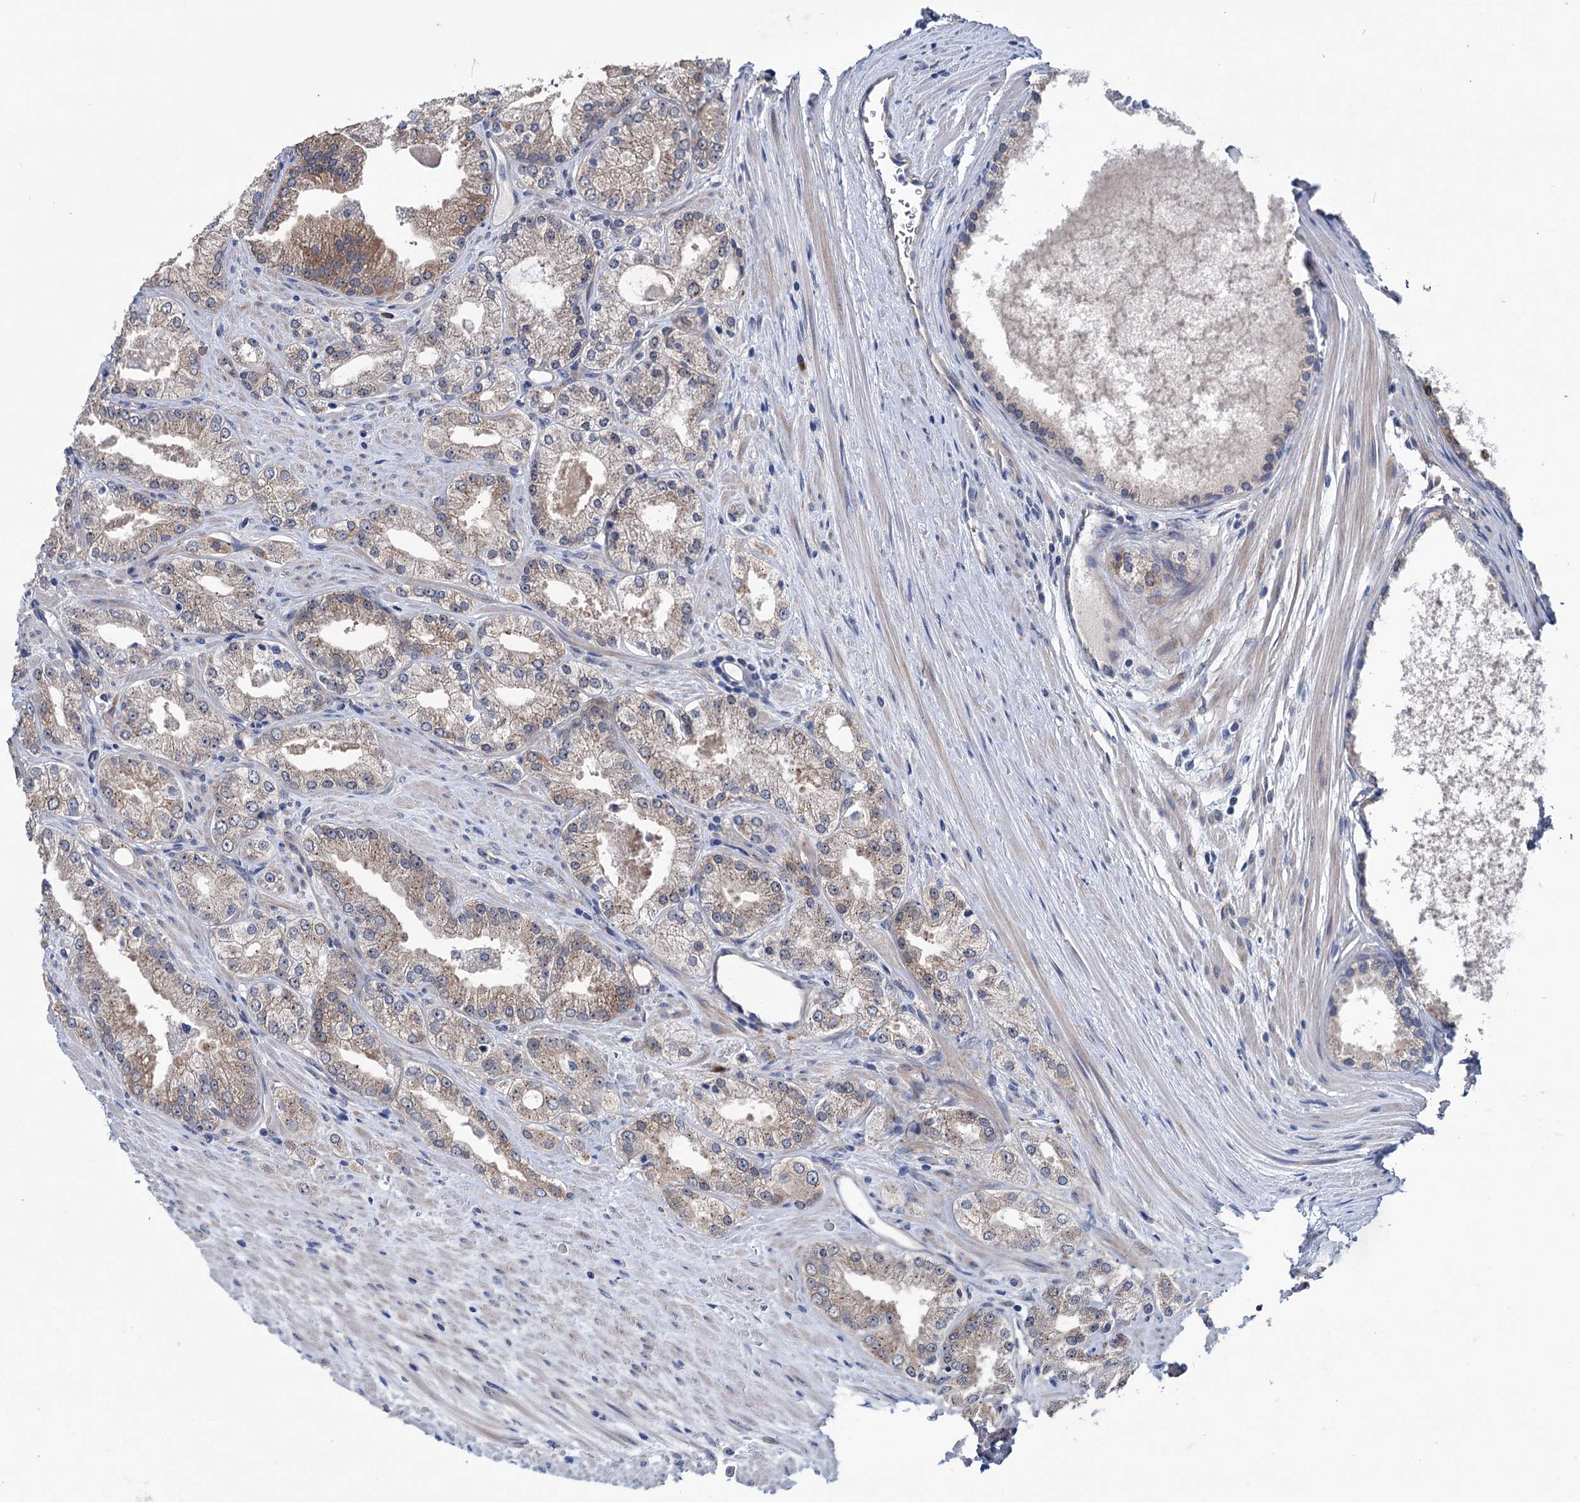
{"staining": {"intensity": "weak", "quantity": "25%-75%", "location": "cytoplasmic/membranous"}, "tissue": "prostate cancer", "cell_type": "Tumor cells", "image_type": "cancer", "snomed": [{"axis": "morphology", "description": "Adenocarcinoma, Low grade"}, {"axis": "topography", "description": "Prostate"}], "caption": "Brown immunohistochemical staining in adenocarcinoma (low-grade) (prostate) exhibits weak cytoplasmic/membranous positivity in about 25%-75% of tumor cells. The protein of interest is stained brown, and the nuclei are stained in blue (DAB (3,3'-diaminobenzidine) IHC with brightfield microscopy, high magnification).", "gene": "EYA4", "patient": {"sex": "male", "age": 69}}